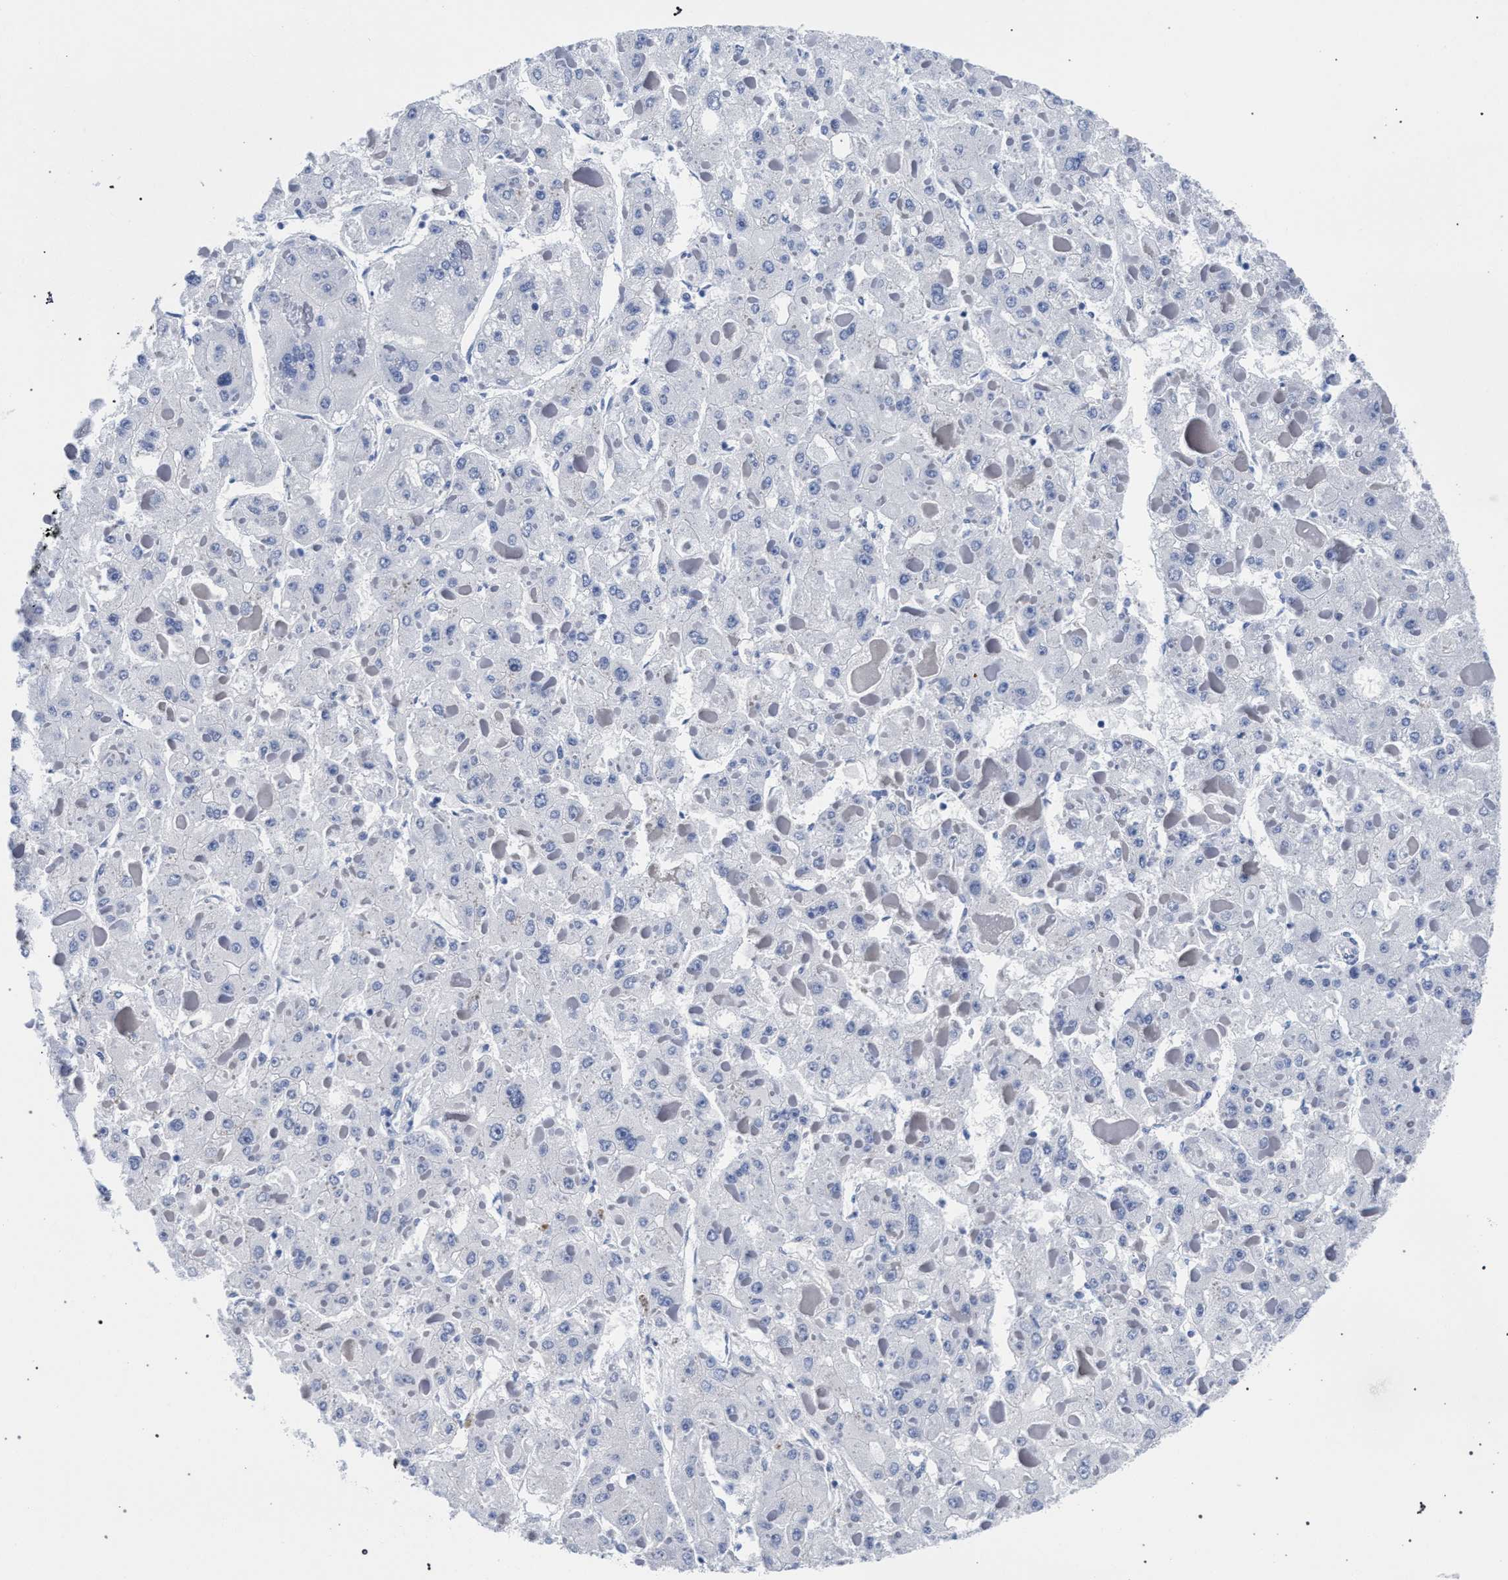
{"staining": {"intensity": "negative", "quantity": "none", "location": "none"}, "tissue": "liver cancer", "cell_type": "Tumor cells", "image_type": "cancer", "snomed": [{"axis": "morphology", "description": "Carcinoma, Hepatocellular, NOS"}, {"axis": "topography", "description": "Liver"}], "caption": "DAB immunohistochemical staining of liver cancer reveals no significant positivity in tumor cells.", "gene": "AKAP4", "patient": {"sex": "female", "age": 73}}